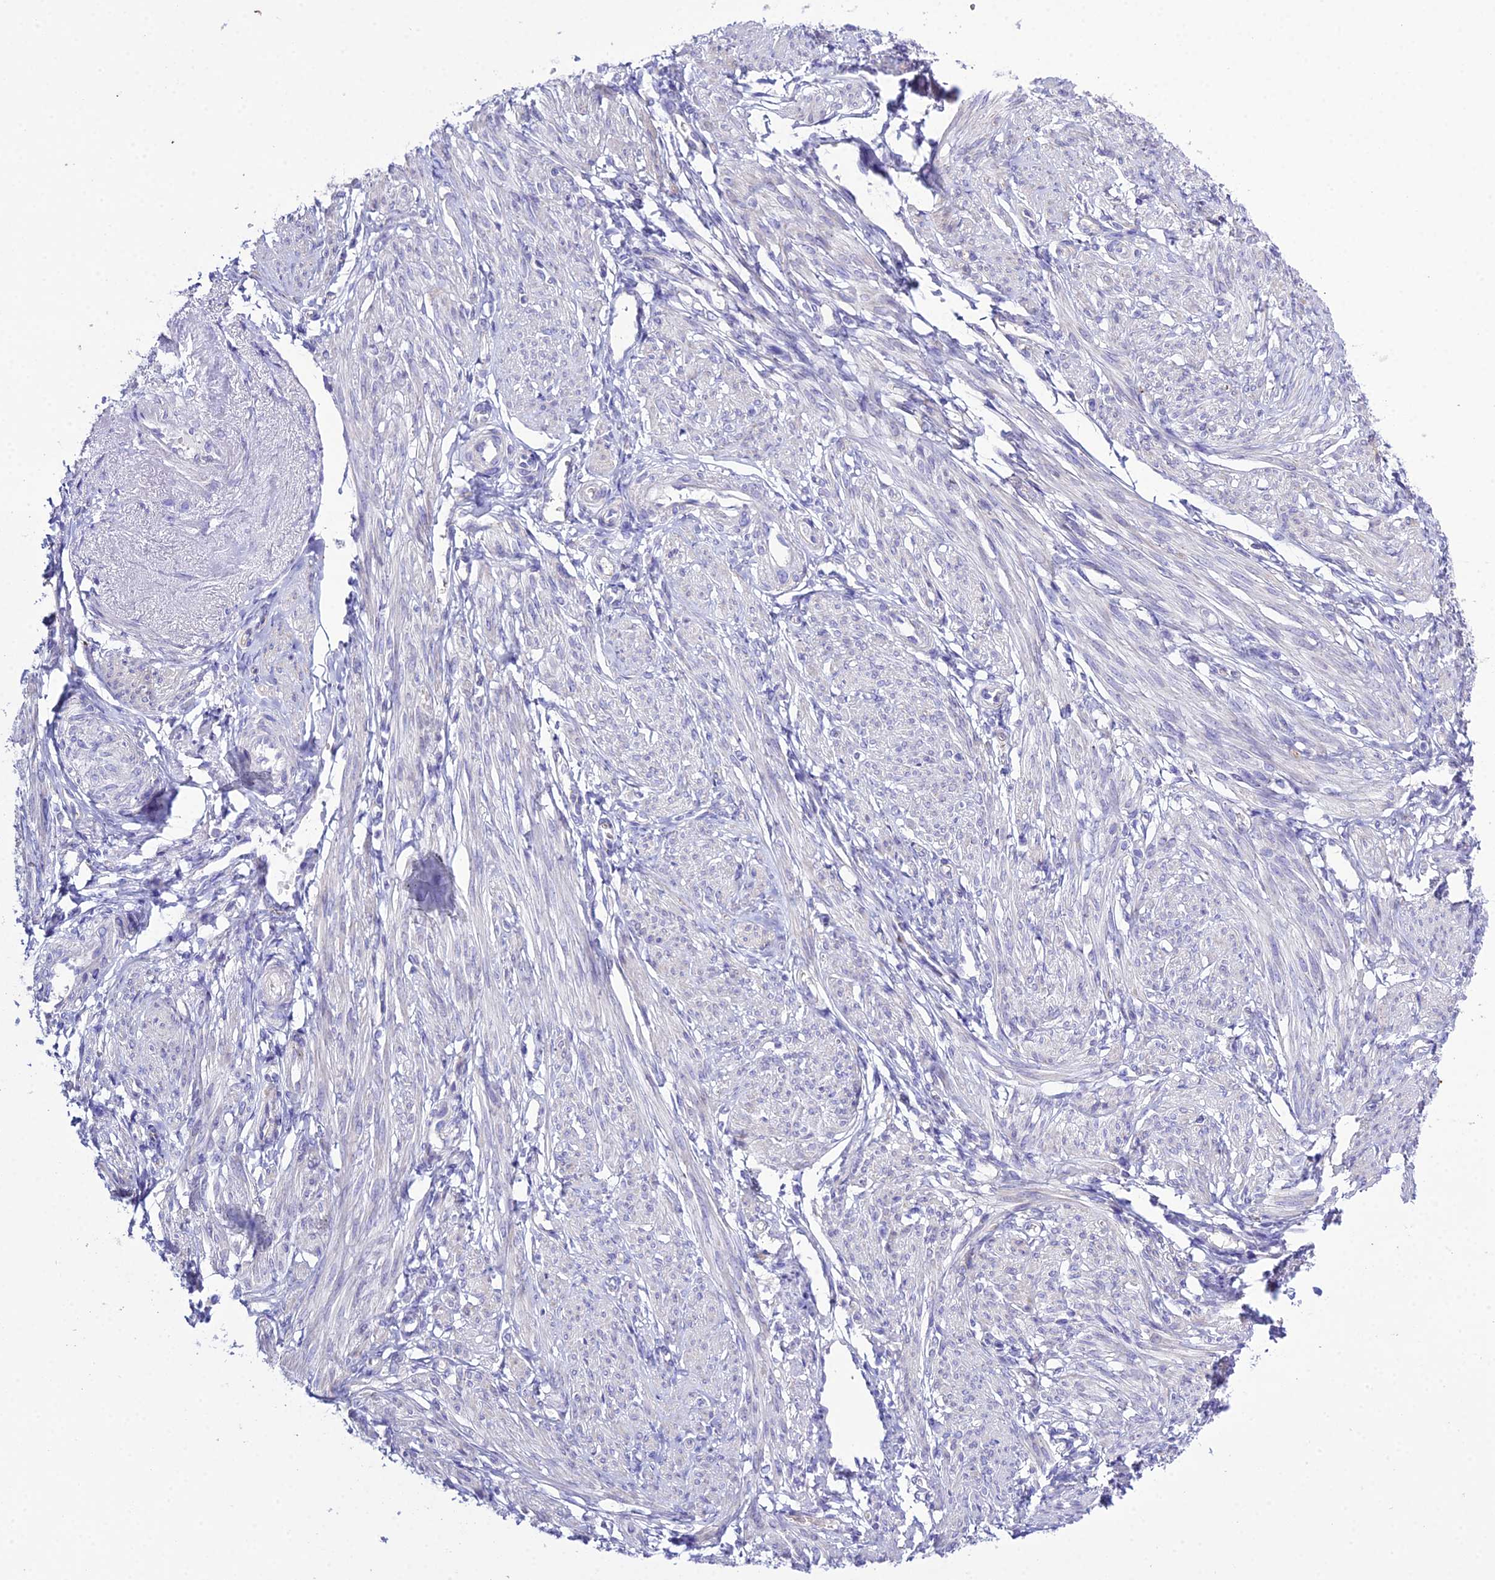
{"staining": {"intensity": "negative", "quantity": "none", "location": "none"}, "tissue": "smooth muscle", "cell_type": "Smooth muscle cells", "image_type": "normal", "snomed": [{"axis": "morphology", "description": "Normal tissue, NOS"}, {"axis": "topography", "description": "Smooth muscle"}], "caption": "Immunohistochemistry (IHC) of unremarkable smooth muscle reveals no expression in smooth muscle cells.", "gene": "OR1Q1", "patient": {"sex": "female", "age": 39}}